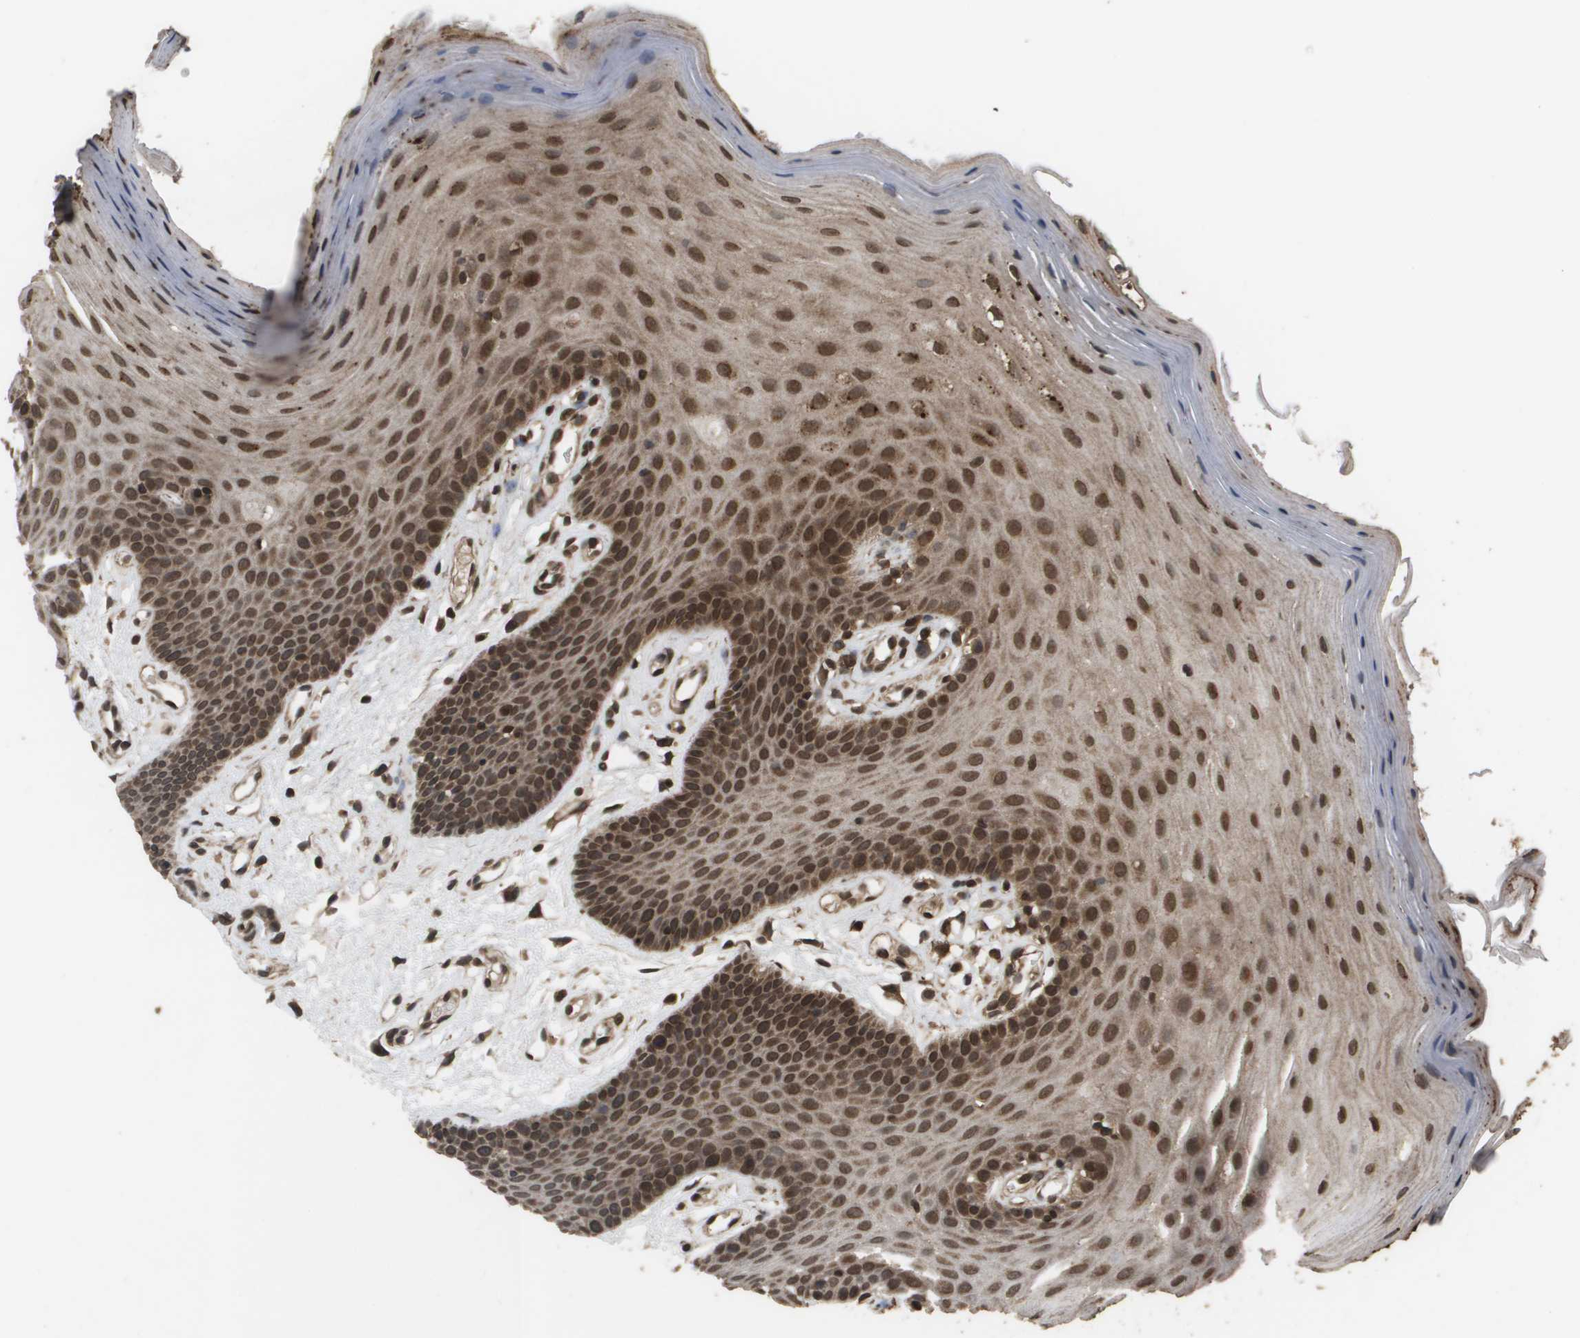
{"staining": {"intensity": "strong", "quantity": ">75%", "location": "cytoplasmic/membranous,nuclear"}, "tissue": "oral mucosa", "cell_type": "Squamous epithelial cells", "image_type": "normal", "snomed": [{"axis": "morphology", "description": "Normal tissue, NOS"}, {"axis": "morphology", "description": "Squamous cell carcinoma, NOS"}, {"axis": "topography", "description": "Skeletal muscle"}, {"axis": "topography", "description": "Adipose tissue"}, {"axis": "topography", "description": "Vascular tissue"}, {"axis": "topography", "description": "Oral tissue"}, {"axis": "topography", "description": "Peripheral nerve tissue"}, {"axis": "topography", "description": "Head-Neck"}], "caption": "This micrograph demonstrates immunohistochemistry (IHC) staining of normal oral mucosa, with high strong cytoplasmic/membranous,nuclear expression in about >75% of squamous epithelial cells.", "gene": "AXIN2", "patient": {"sex": "male", "age": 71}}